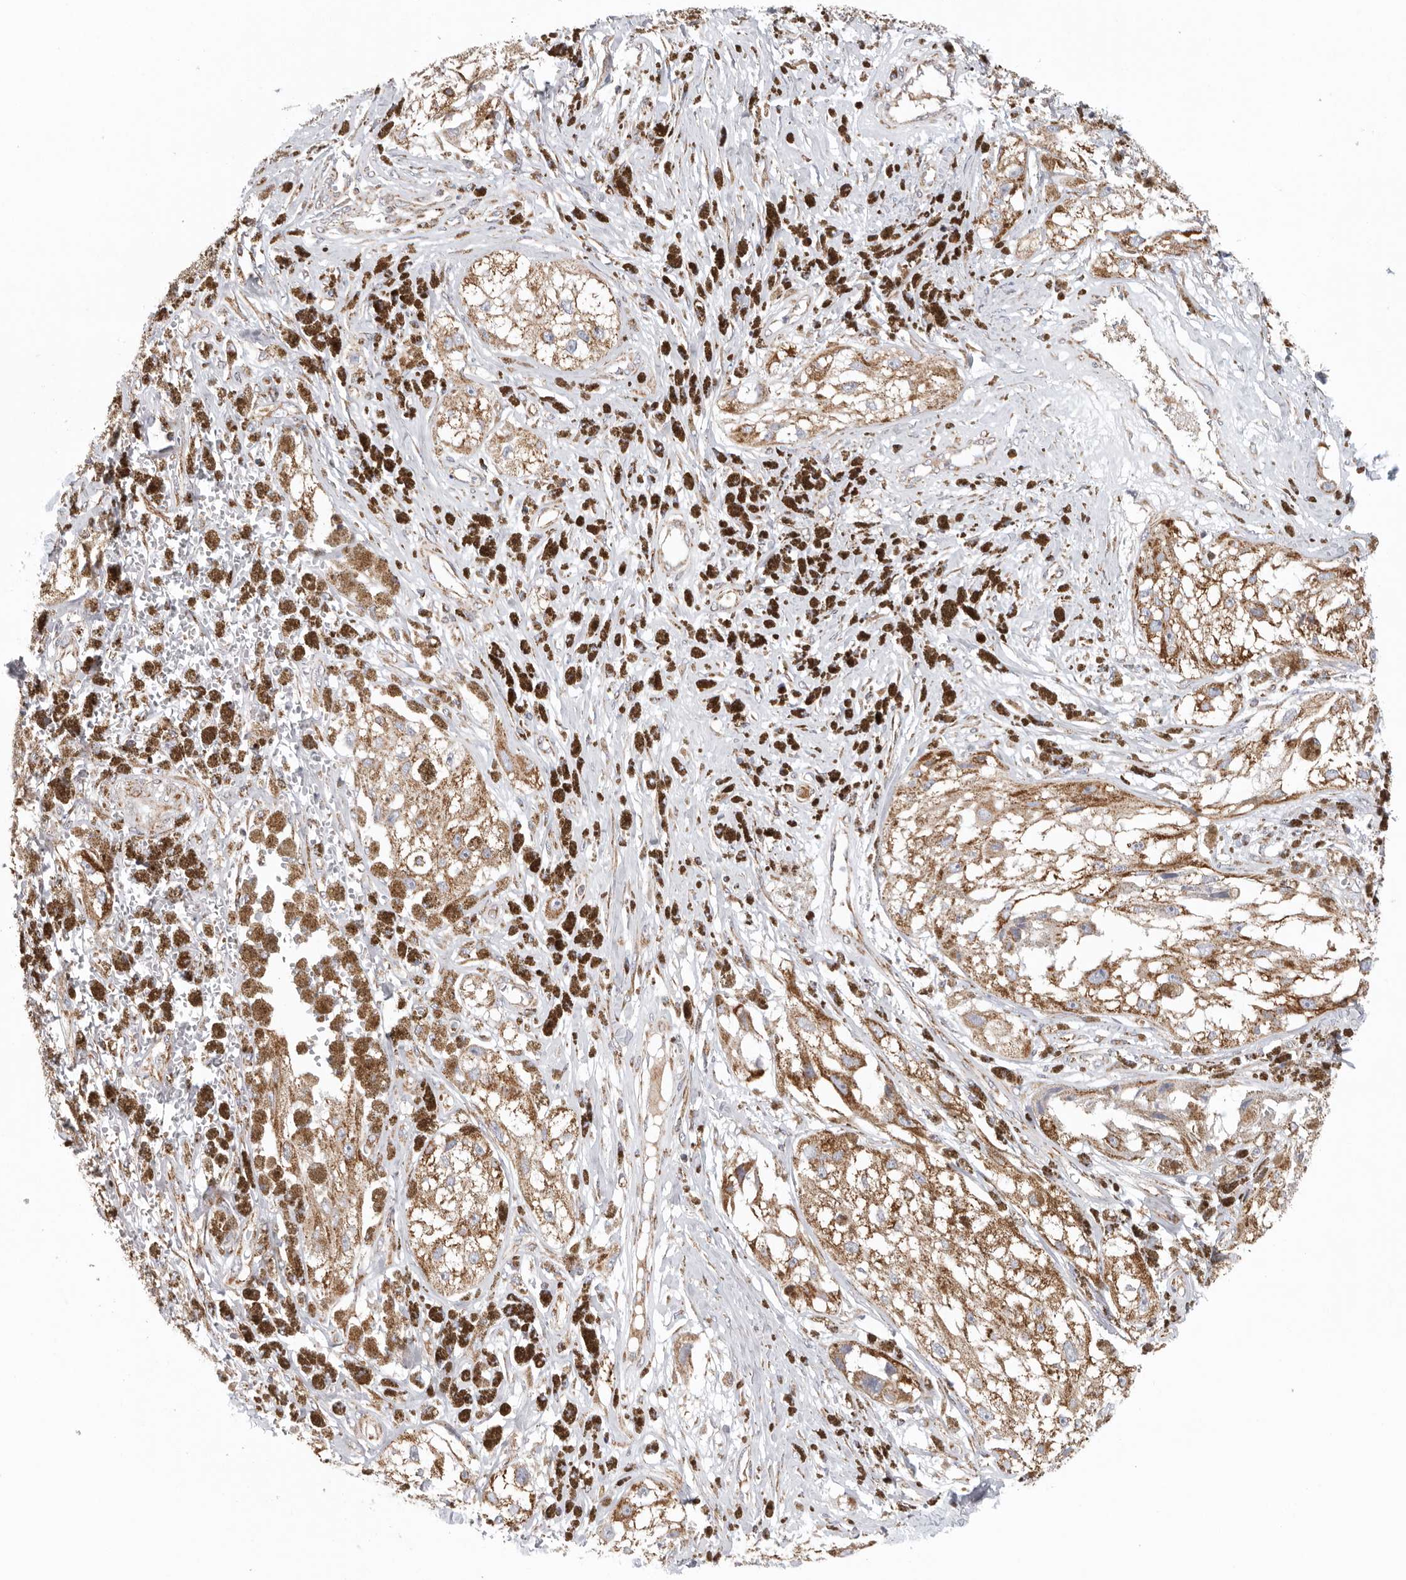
{"staining": {"intensity": "moderate", "quantity": ">75%", "location": "cytoplasmic/membranous"}, "tissue": "melanoma", "cell_type": "Tumor cells", "image_type": "cancer", "snomed": [{"axis": "morphology", "description": "Malignant melanoma, NOS"}, {"axis": "topography", "description": "Skin"}], "caption": "High-power microscopy captured an IHC histopathology image of melanoma, revealing moderate cytoplasmic/membranous positivity in about >75% of tumor cells.", "gene": "FKBP8", "patient": {"sex": "male", "age": 88}}